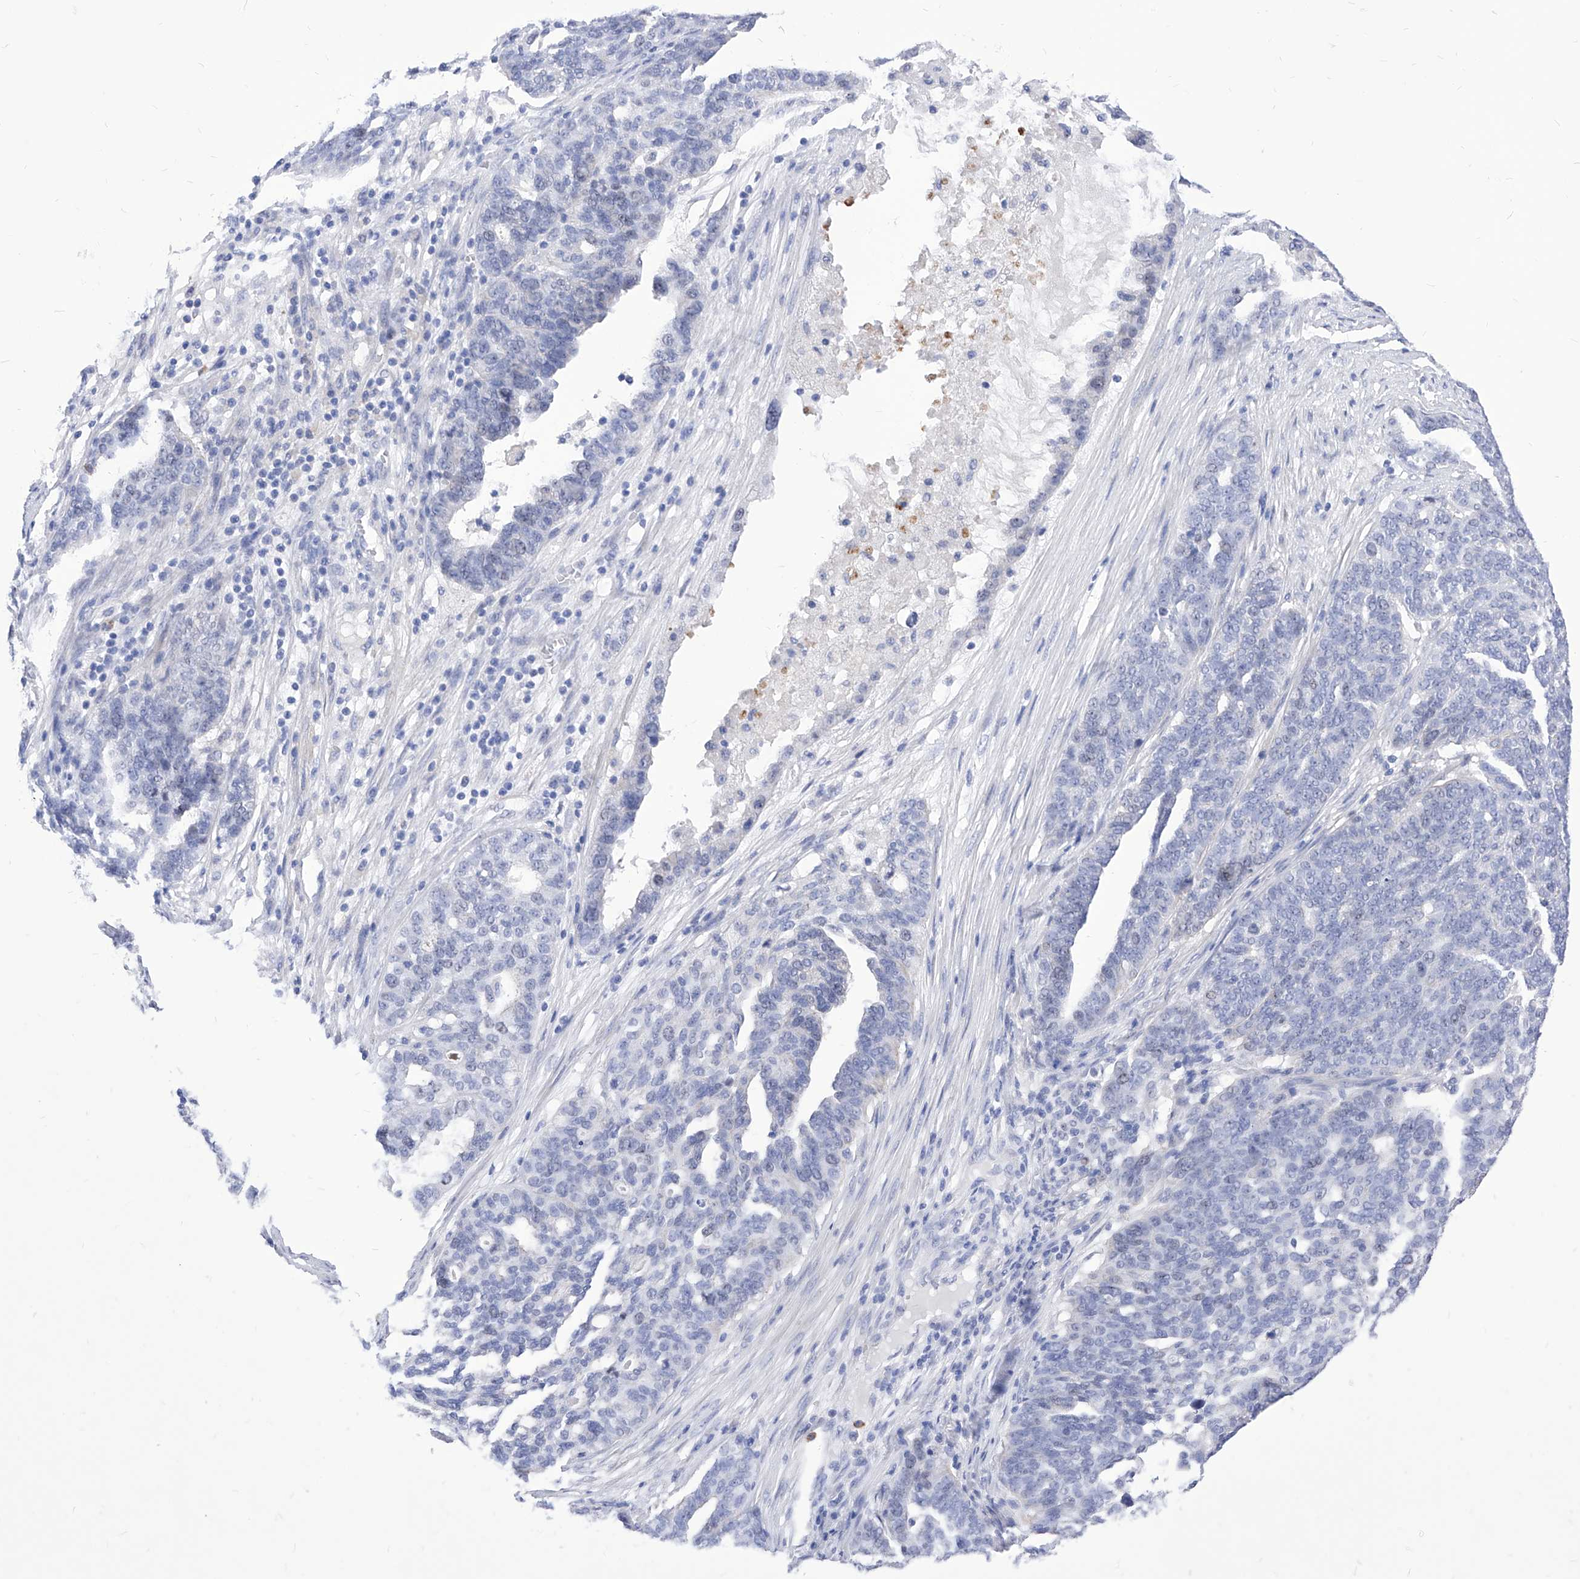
{"staining": {"intensity": "negative", "quantity": "none", "location": "none"}, "tissue": "ovarian cancer", "cell_type": "Tumor cells", "image_type": "cancer", "snomed": [{"axis": "morphology", "description": "Cystadenocarcinoma, serous, NOS"}, {"axis": "topography", "description": "Ovary"}], "caption": "Immunohistochemistry micrograph of human ovarian cancer (serous cystadenocarcinoma) stained for a protein (brown), which displays no positivity in tumor cells.", "gene": "VAX1", "patient": {"sex": "female", "age": 59}}